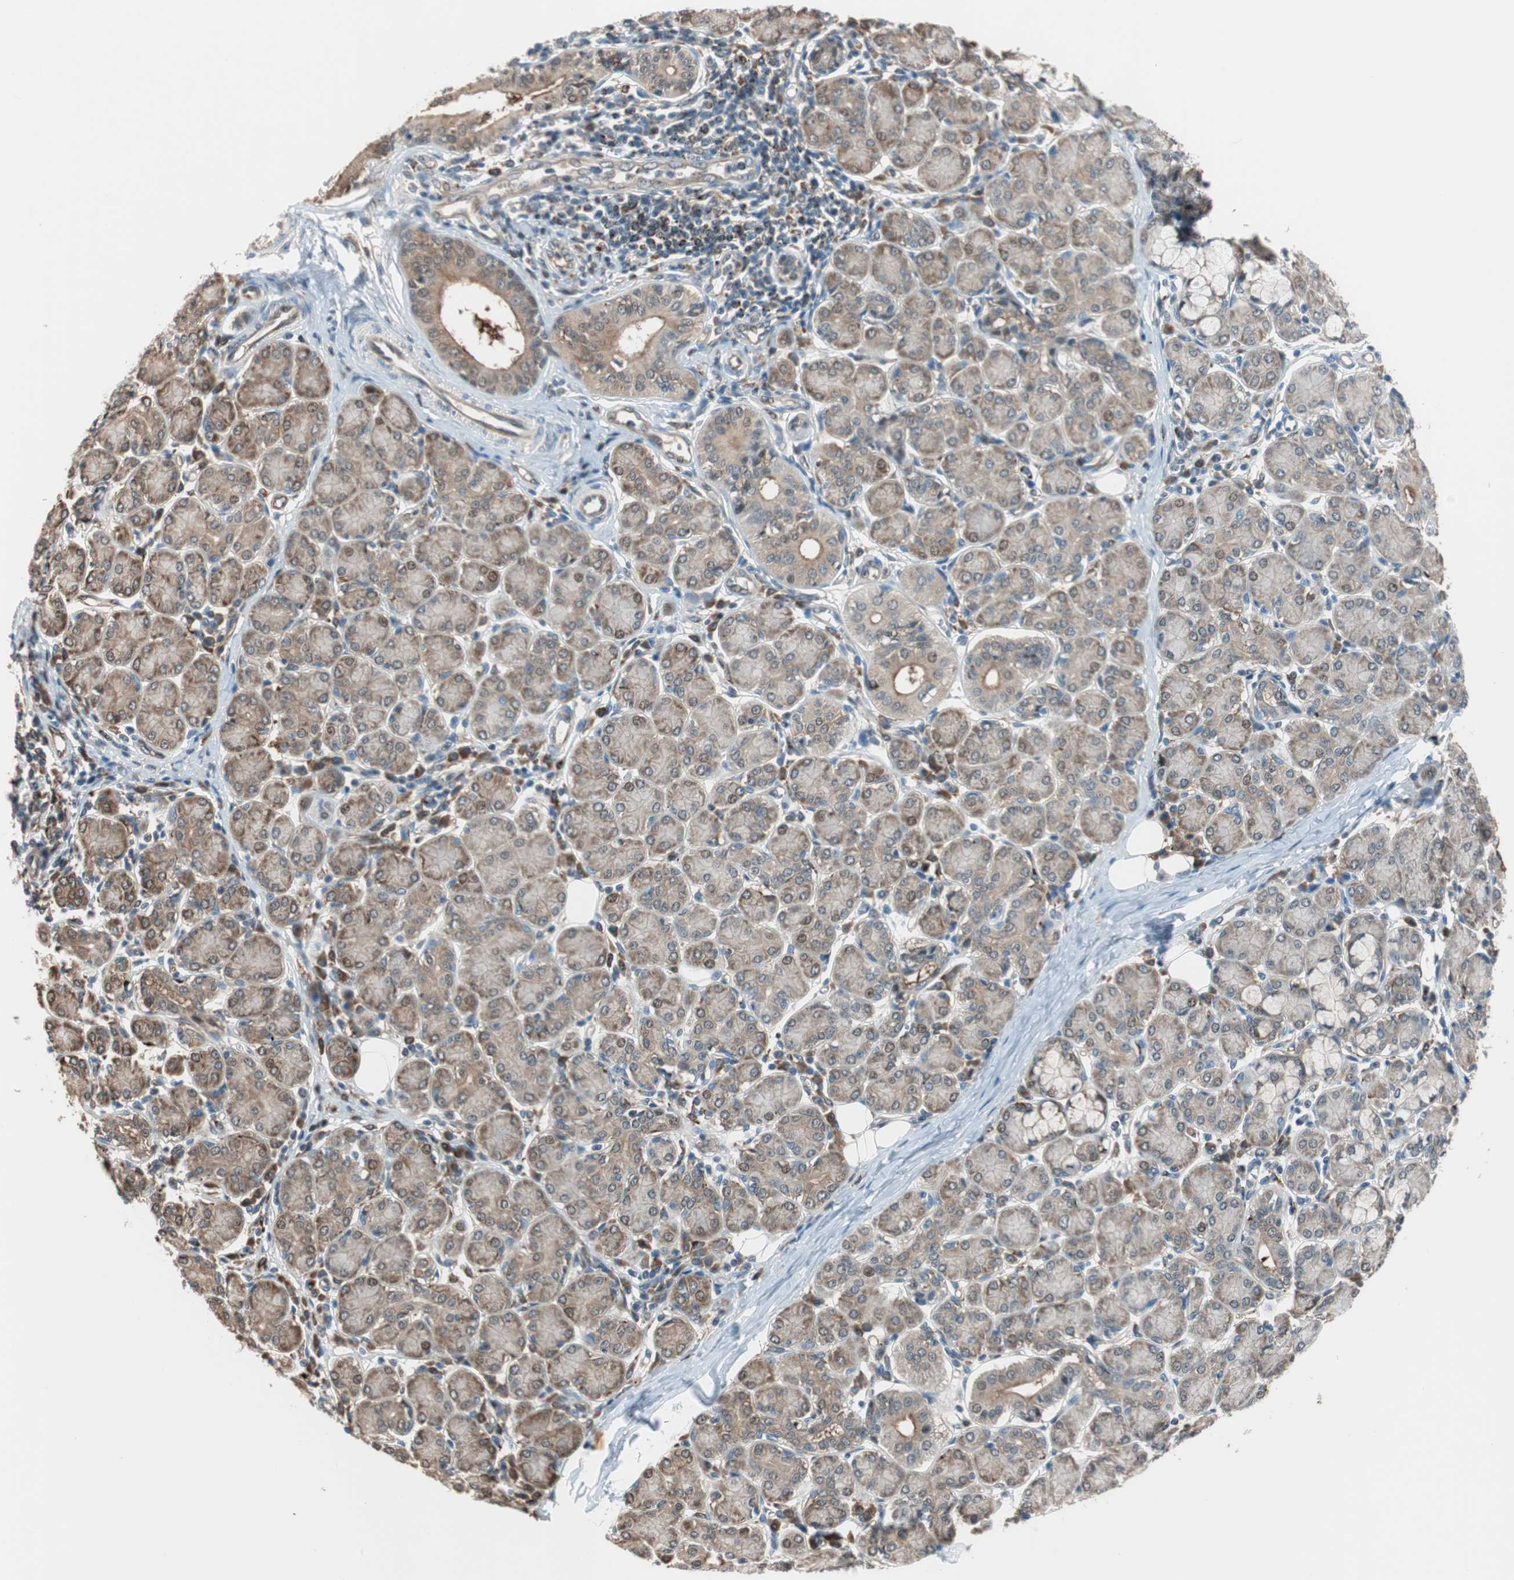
{"staining": {"intensity": "moderate", "quantity": ">75%", "location": "cytoplasmic/membranous"}, "tissue": "salivary gland", "cell_type": "Glandular cells", "image_type": "normal", "snomed": [{"axis": "morphology", "description": "Normal tissue, NOS"}, {"axis": "morphology", "description": "Inflammation, NOS"}, {"axis": "topography", "description": "Lymph node"}, {"axis": "topography", "description": "Salivary gland"}], "caption": "This is an image of IHC staining of benign salivary gland, which shows moderate positivity in the cytoplasmic/membranous of glandular cells.", "gene": "P3R3URF", "patient": {"sex": "male", "age": 3}}